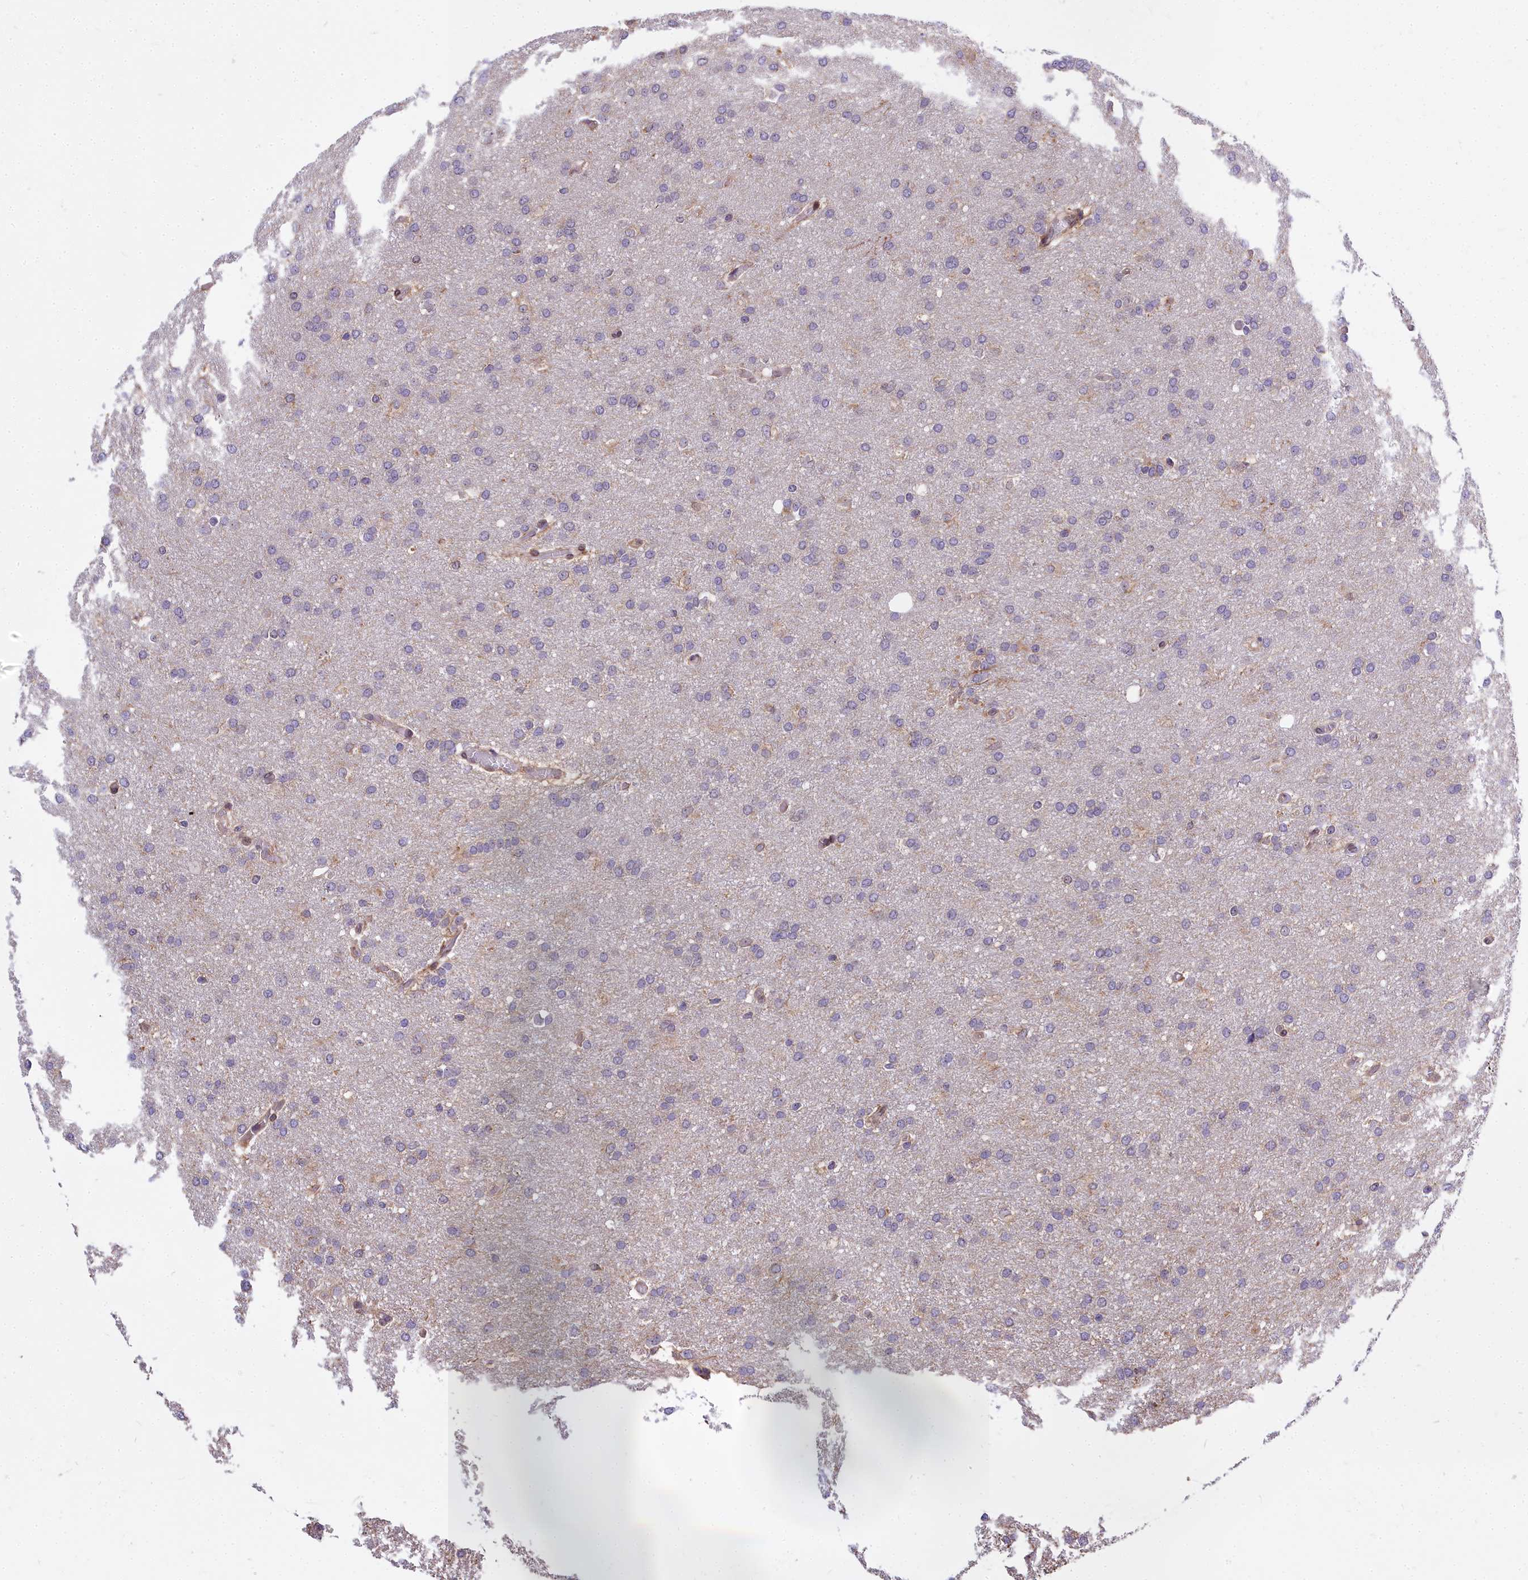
{"staining": {"intensity": "negative", "quantity": "none", "location": "none"}, "tissue": "glioma", "cell_type": "Tumor cells", "image_type": "cancer", "snomed": [{"axis": "morphology", "description": "Glioma, malignant, High grade"}, {"axis": "topography", "description": "Cerebral cortex"}], "caption": "Photomicrograph shows no protein positivity in tumor cells of malignant glioma (high-grade) tissue.", "gene": "ABCB8", "patient": {"sex": "female", "age": 36}}